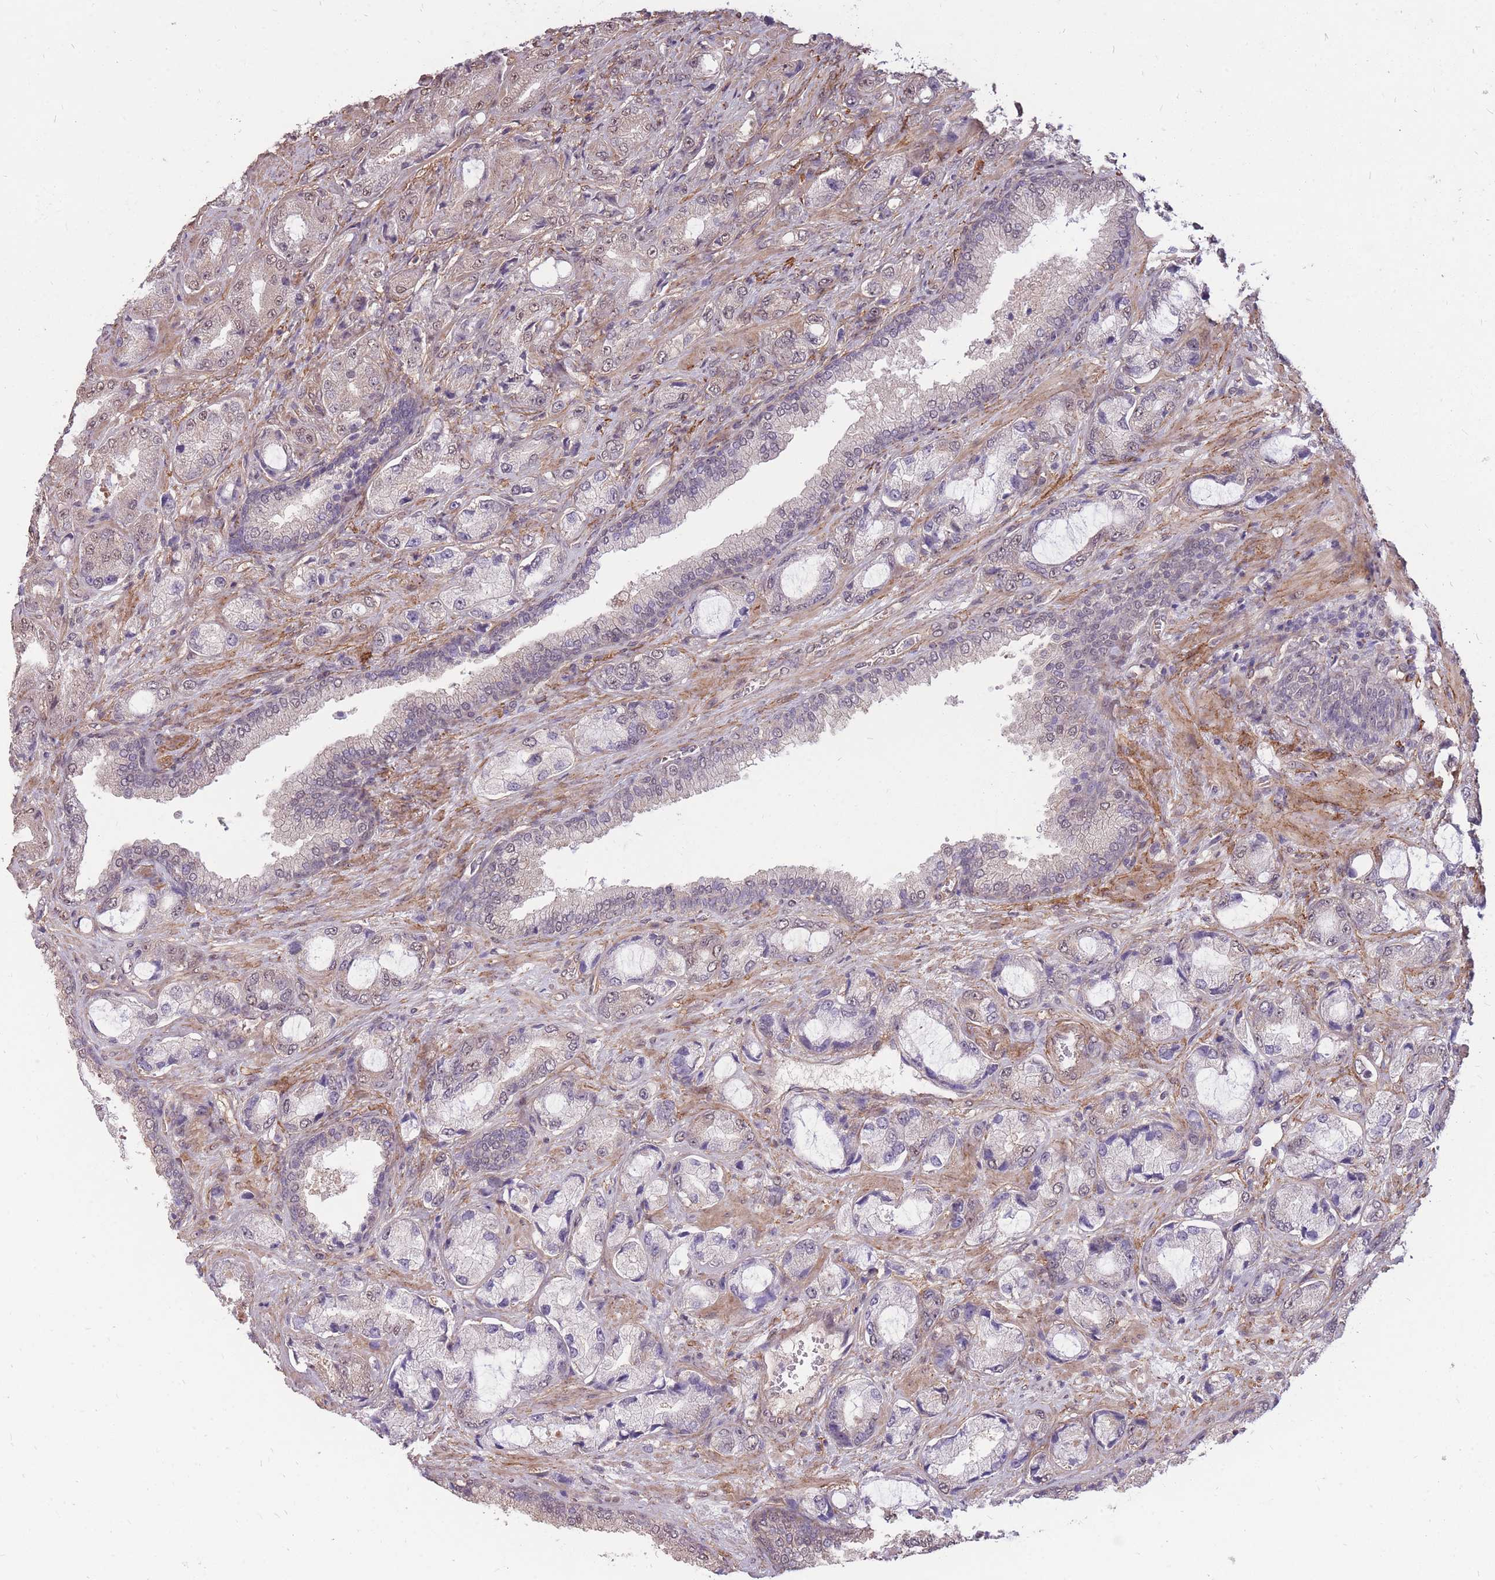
{"staining": {"intensity": "weak", "quantity": "<25%", "location": "nuclear"}, "tissue": "prostate cancer", "cell_type": "Tumor cells", "image_type": "cancer", "snomed": [{"axis": "morphology", "description": "Adenocarcinoma, High grade"}, {"axis": "topography", "description": "Prostate"}], "caption": "Prostate high-grade adenocarcinoma was stained to show a protein in brown. There is no significant staining in tumor cells.", "gene": "DYNC1LI2", "patient": {"sex": "male", "age": 68}}